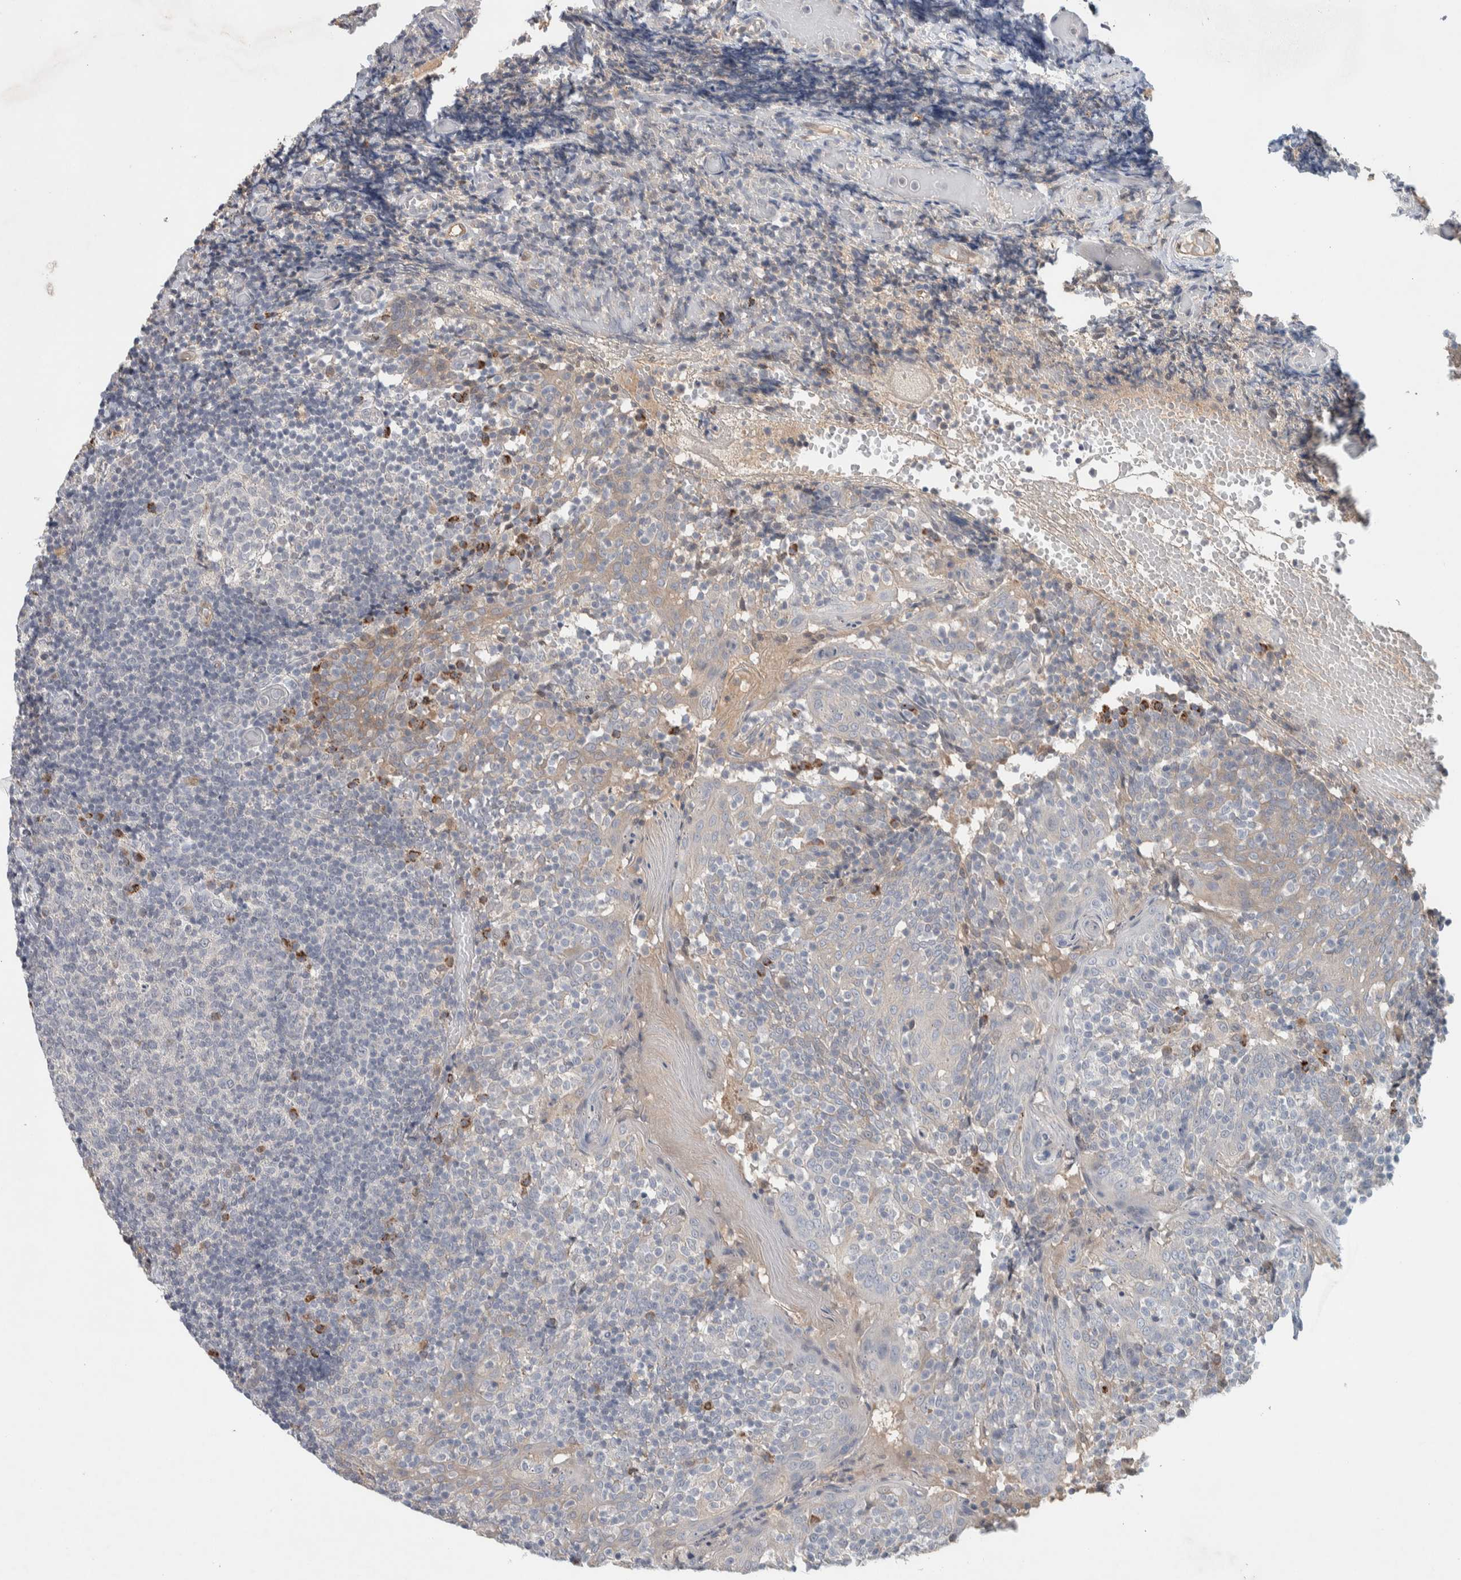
{"staining": {"intensity": "negative", "quantity": "none", "location": "none"}, "tissue": "tonsil", "cell_type": "Germinal center cells", "image_type": "normal", "snomed": [{"axis": "morphology", "description": "Normal tissue, NOS"}, {"axis": "topography", "description": "Tonsil"}], "caption": "Unremarkable tonsil was stained to show a protein in brown. There is no significant staining in germinal center cells. The staining was performed using DAB (3,3'-diaminobenzidine) to visualize the protein expression in brown, while the nuclei were stained in blue with hematoxylin (Magnification: 20x).", "gene": "DEPTOR", "patient": {"sex": "female", "age": 19}}